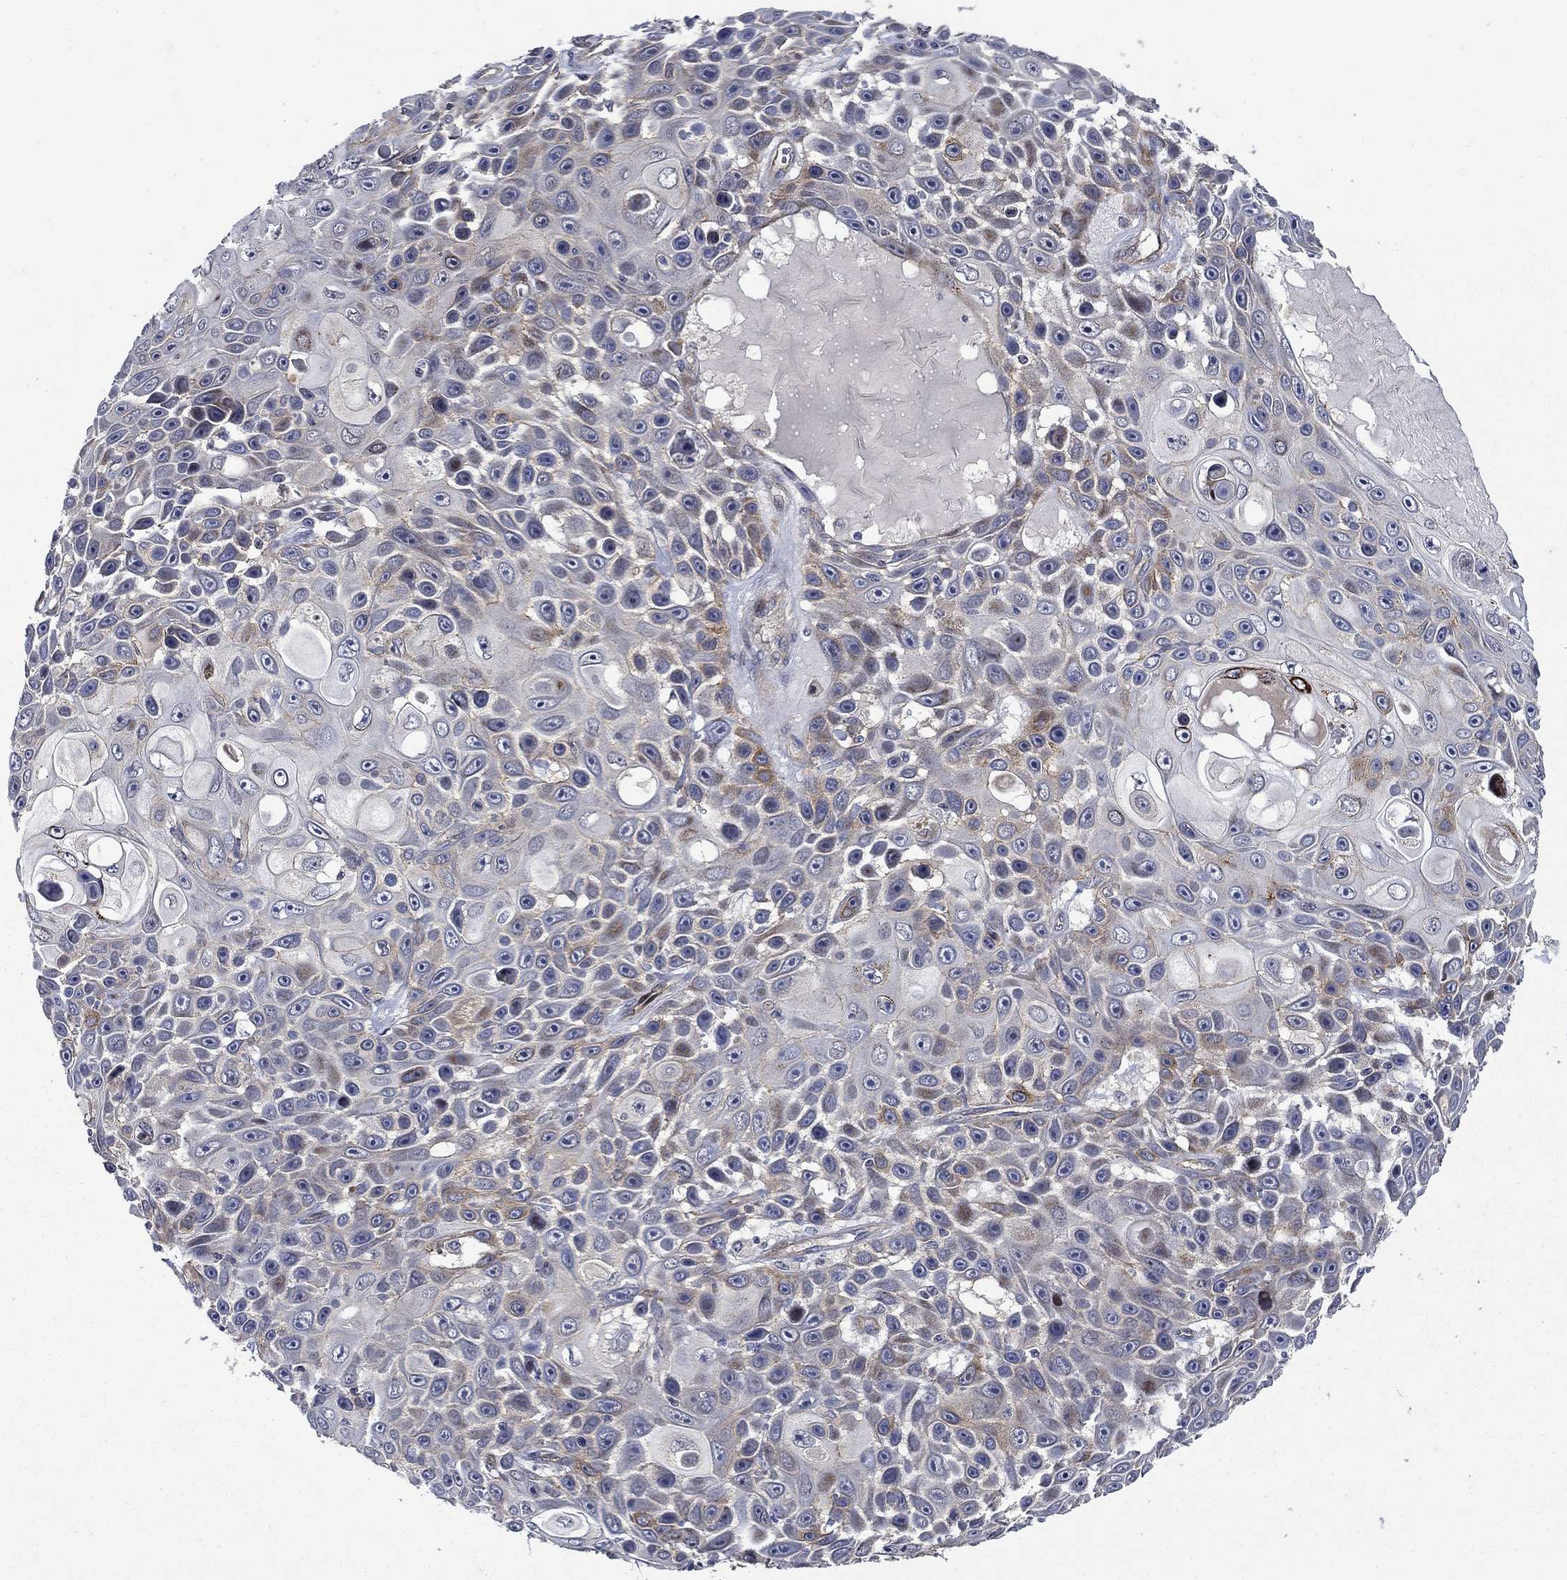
{"staining": {"intensity": "moderate", "quantity": "<25%", "location": "cytoplasmic/membranous"}, "tissue": "skin cancer", "cell_type": "Tumor cells", "image_type": "cancer", "snomed": [{"axis": "morphology", "description": "Squamous cell carcinoma, NOS"}, {"axis": "topography", "description": "Skin"}], "caption": "Skin cancer (squamous cell carcinoma) stained for a protein (brown) shows moderate cytoplasmic/membranous positive expression in approximately <25% of tumor cells.", "gene": "SLC7A1", "patient": {"sex": "male", "age": 82}}